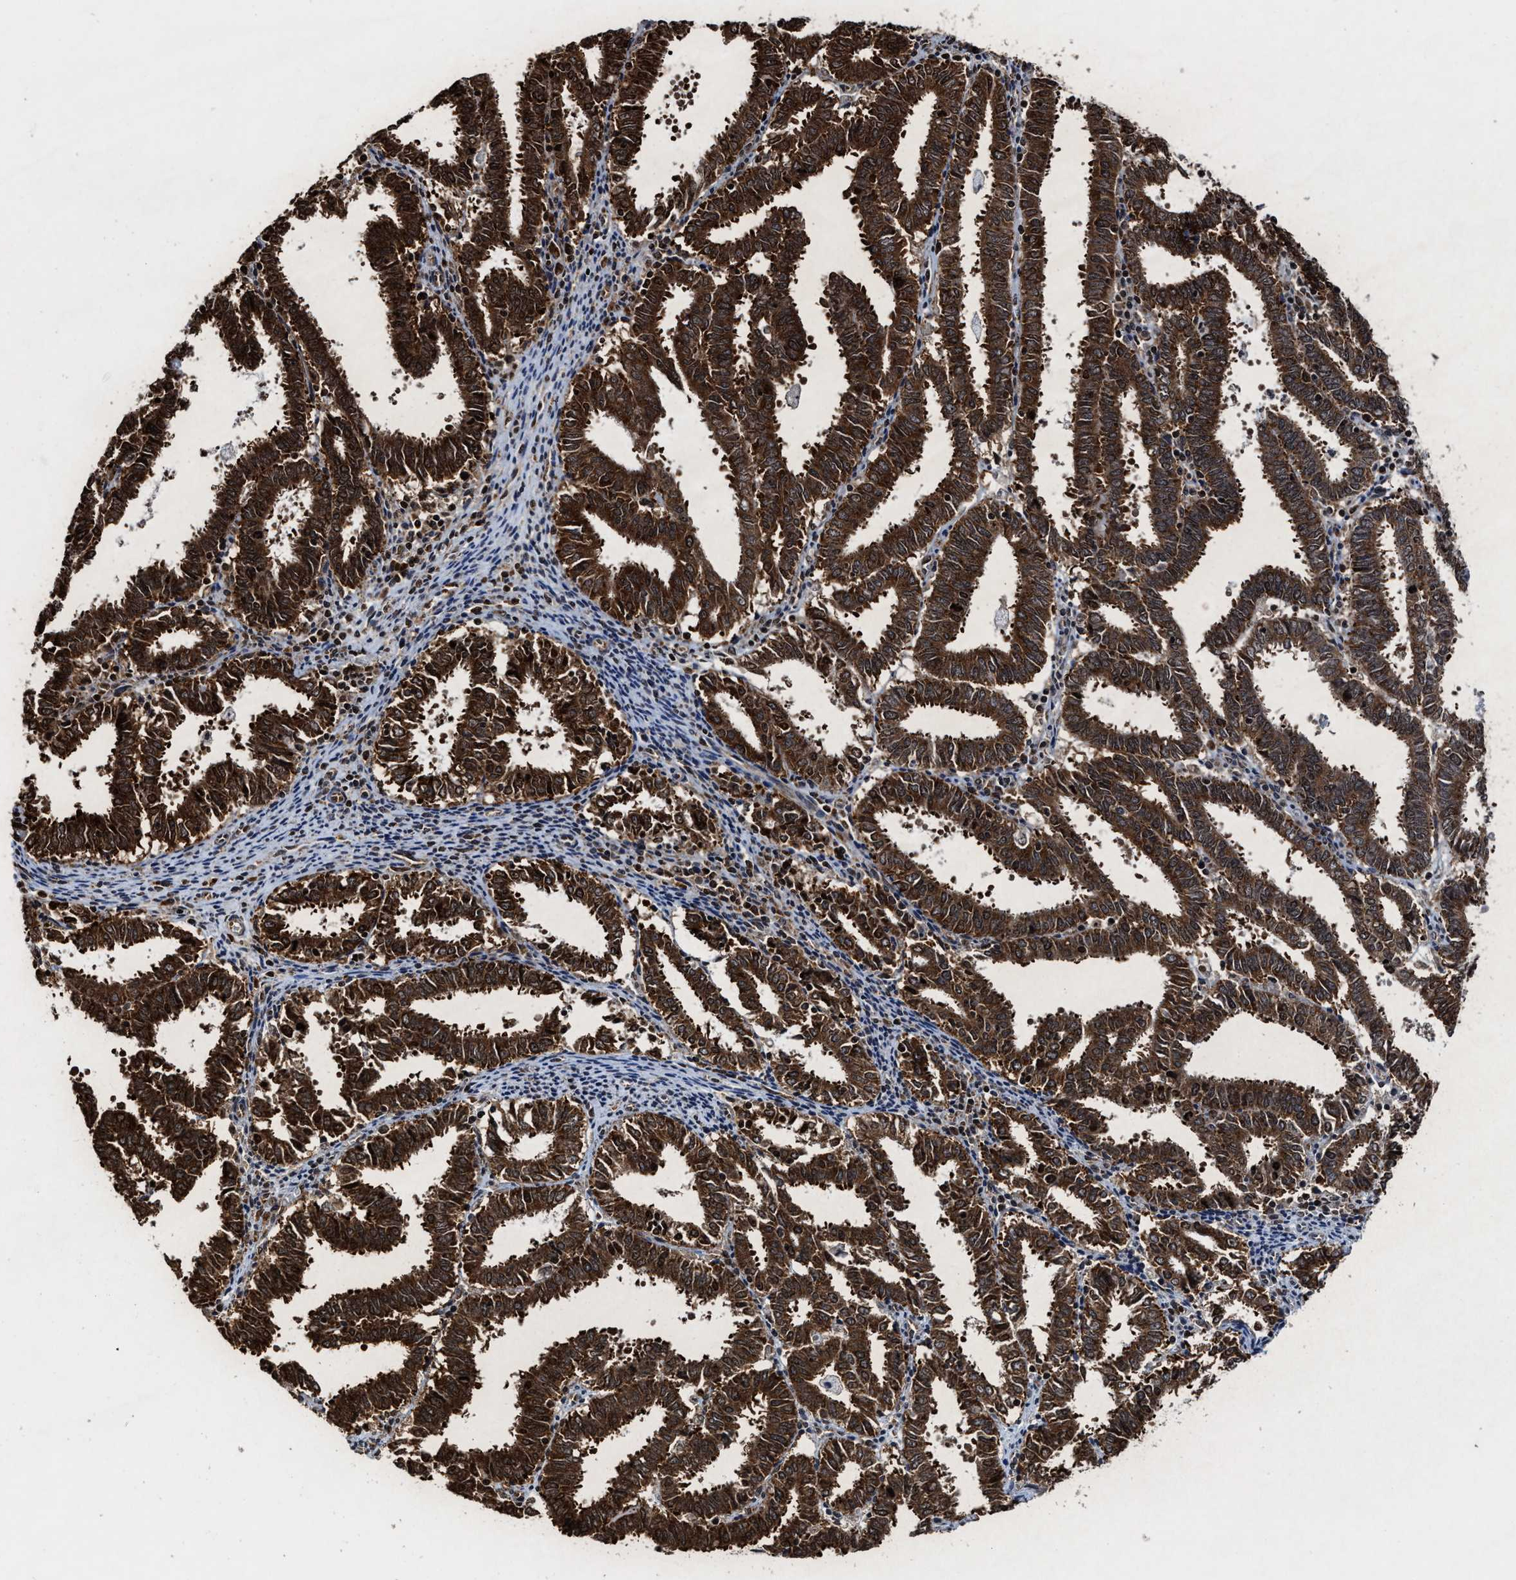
{"staining": {"intensity": "strong", "quantity": ">75%", "location": "cytoplasmic/membranous,nuclear"}, "tissue": "endometrial cancer", "cell_type": "Tumor cells", "image_type": "cancer", "snomed": [{"axis": "morphology", "description": "Adenocarcinoma, NOS"}, {"axis": "topography", "description": "Uterus"}], "caption": "Adenocarcinoma (endometrial) was stained to show a protein in brown. There is high levels of strong cytoplasmic/membranous and nuclear staining in approximately >75% of tumor cells.", "gene": "ALYREF", "patient": {"sex": "female", "age": 83}}